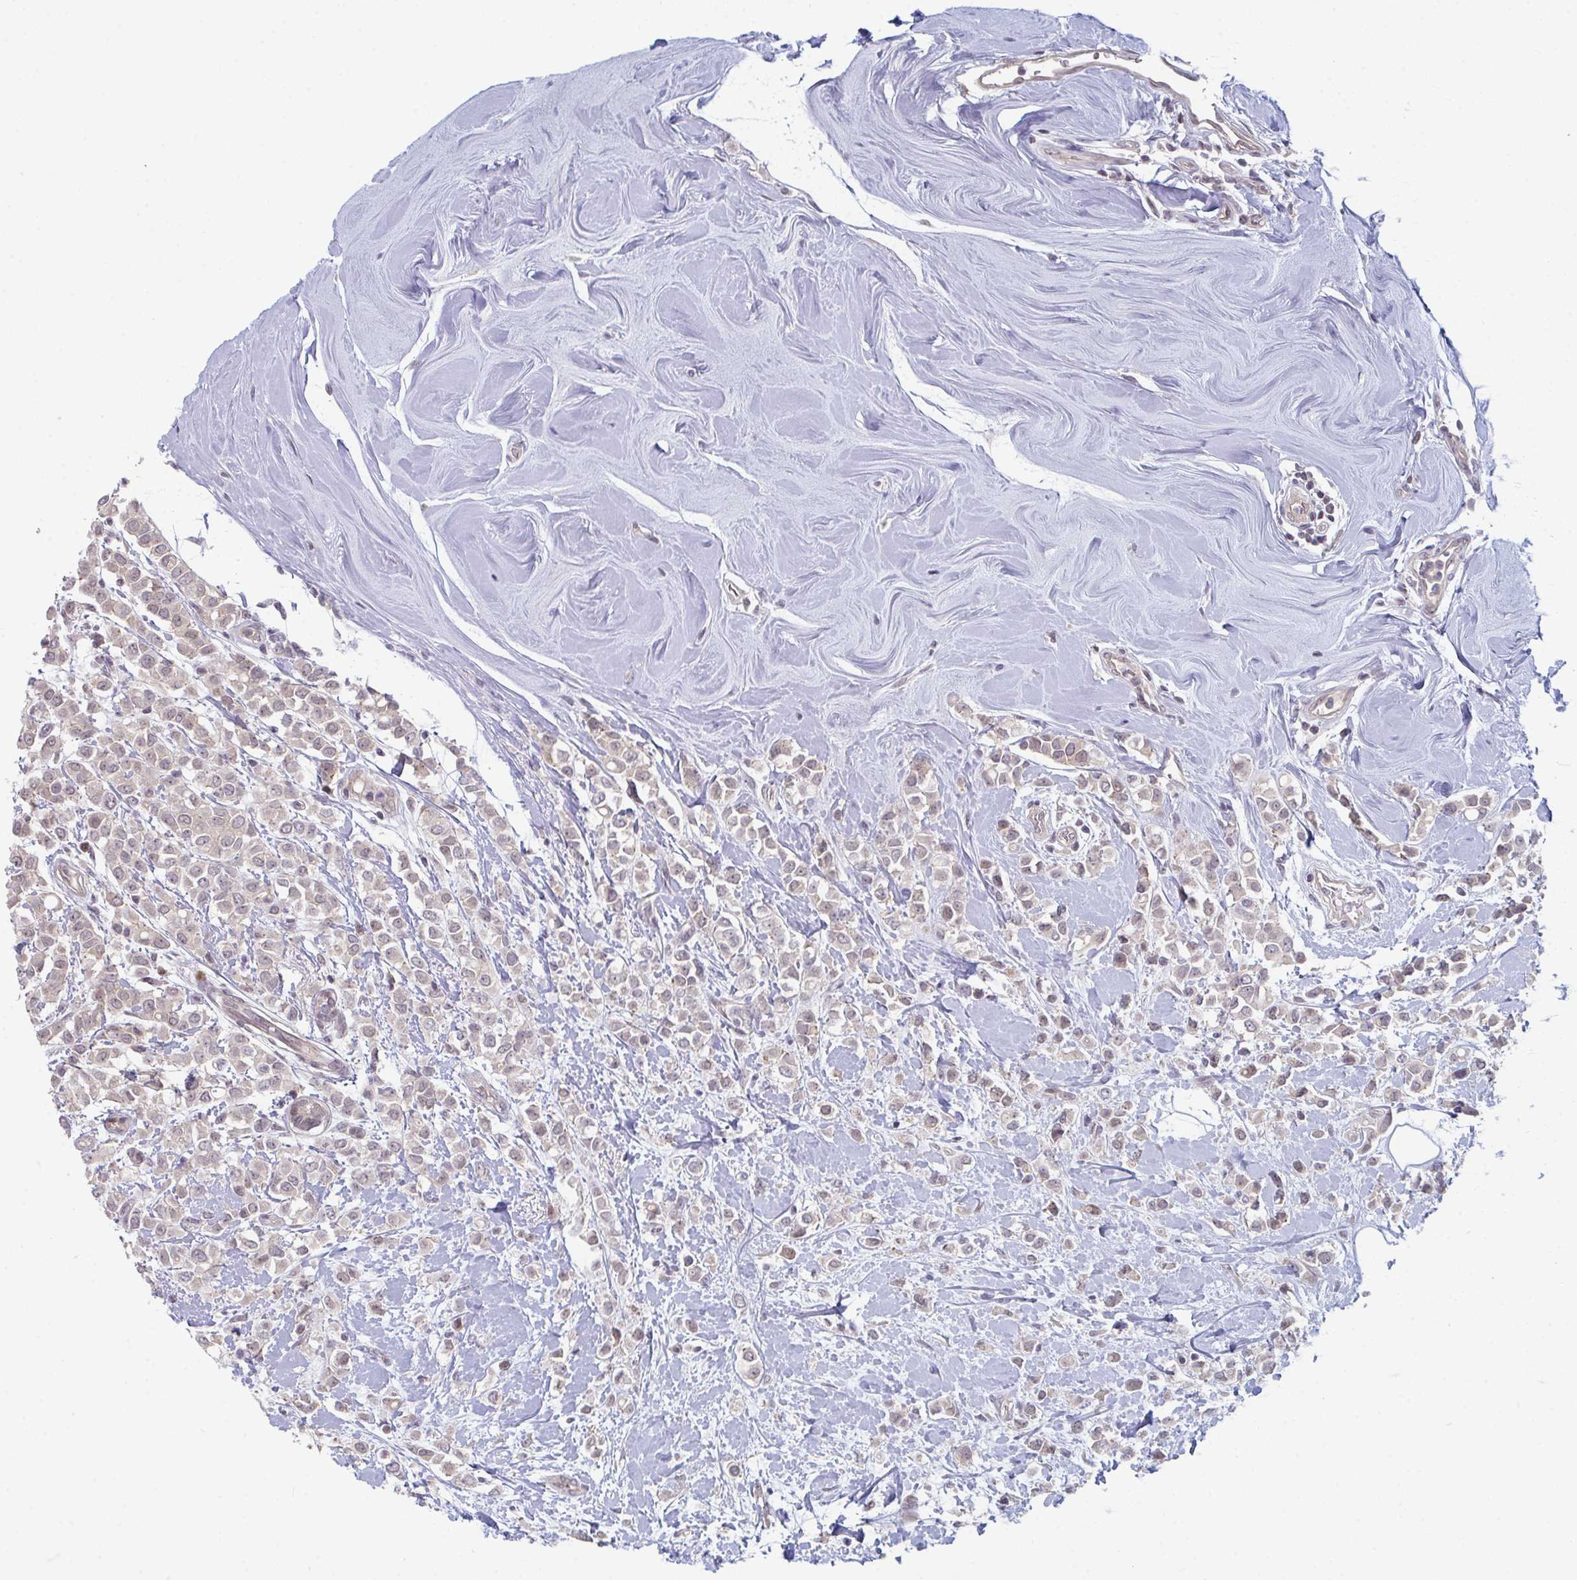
{"staining": {"intensity": "weak", "quantity": "<25%", "location": "cytoplasmic/membranous"}, "tissue": "breast cancer", "cell_type": "Tumor cells", "image_type": "cancer", "snomed": [{"axis": "morphology", "description": "Lobular carcinoma"}, {"axis": "topography", "description": "Breast"}], "caption": "Protein analysis of breast lobular carcinoma displays no significant expression in tumor cells.", "gene": "ZNF214", "patient": {"sex": "female", "age": 68}}